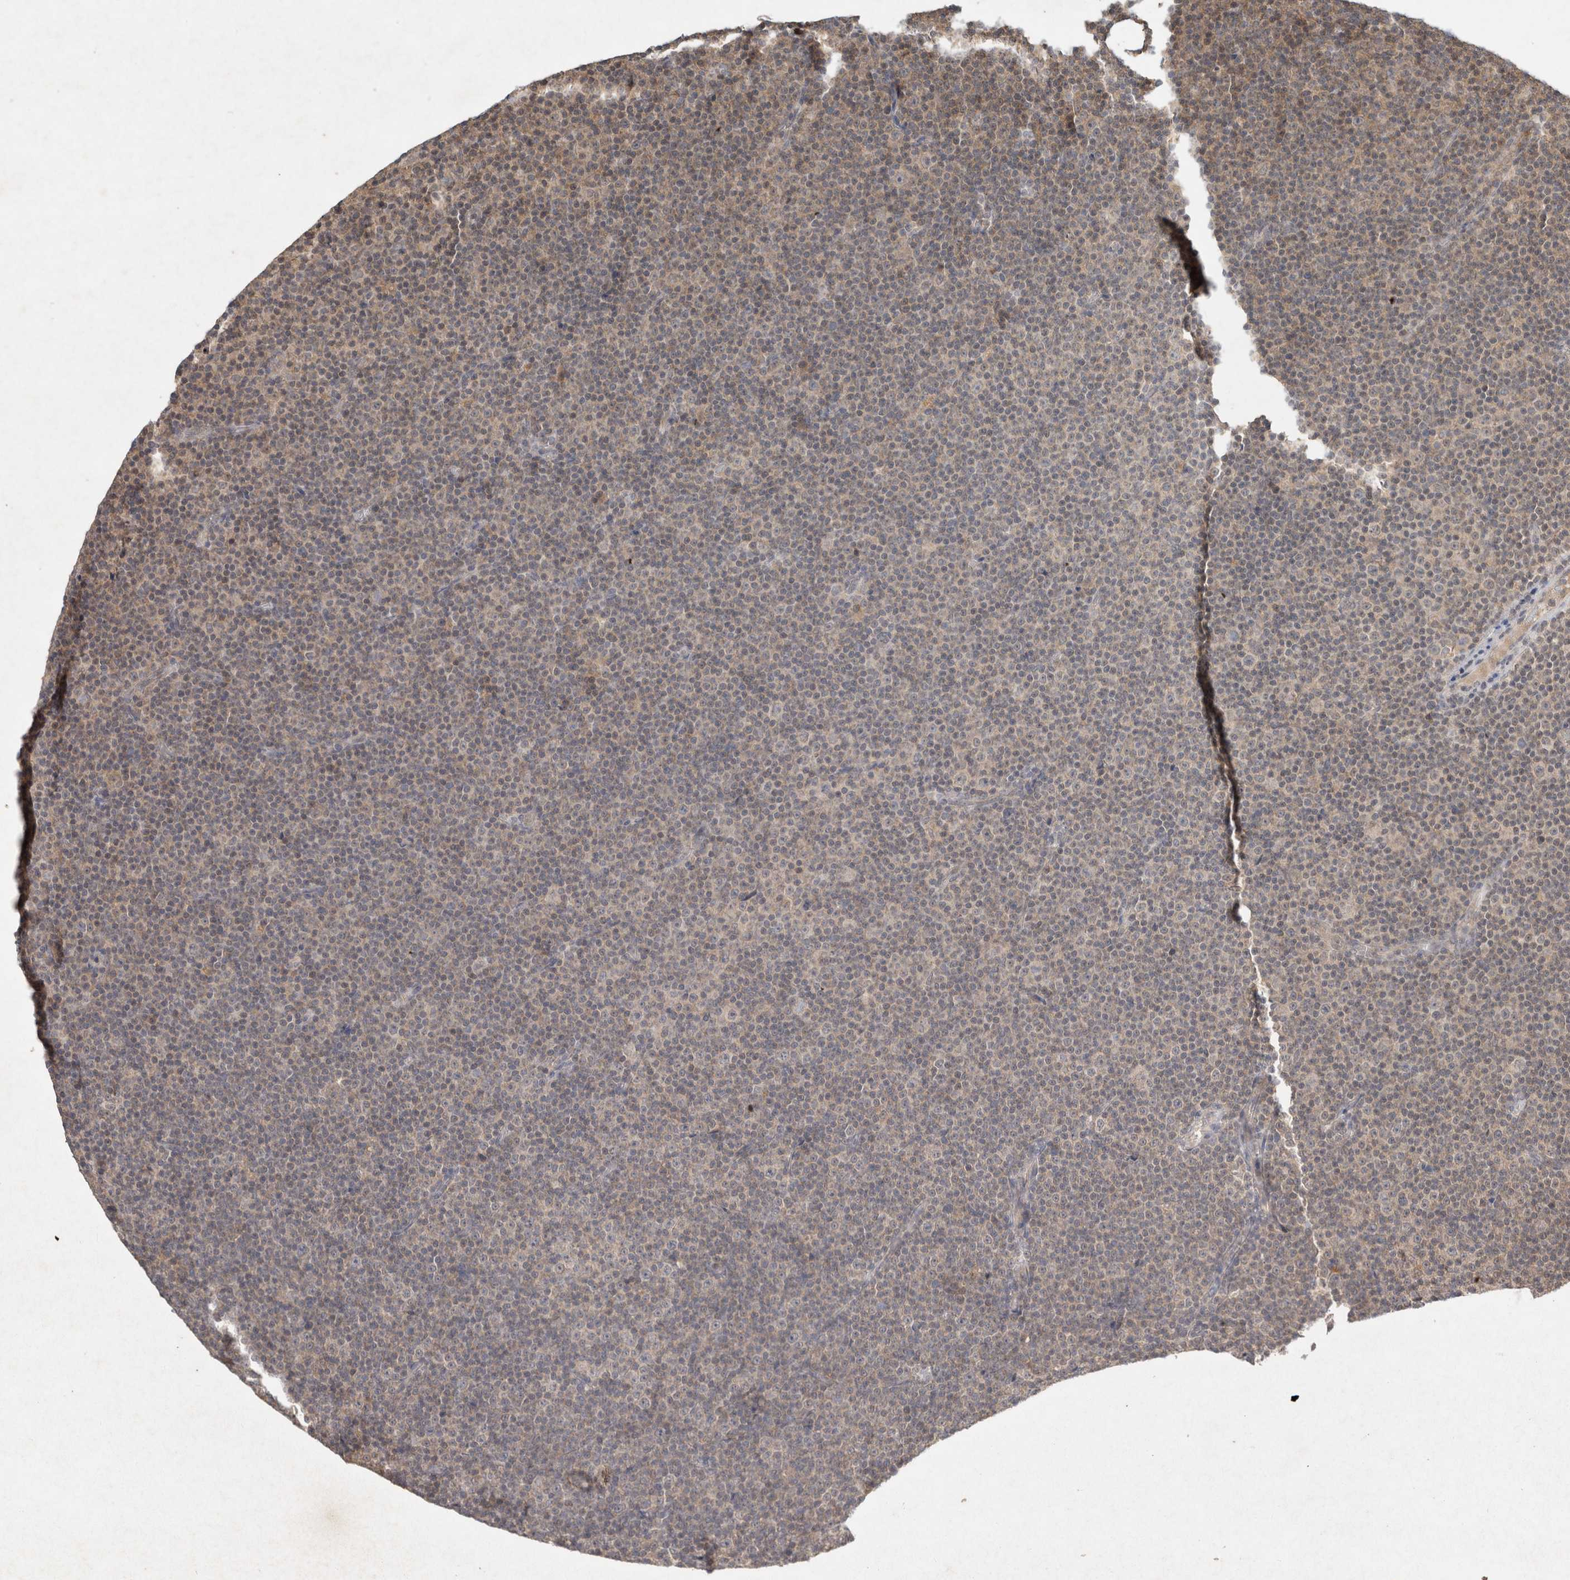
{"staining": {"intensity": "weak", "quantity": "25%-75%", "location": "cytoplasmic/membranous"}, "tissue": "lymphoma", "cell_type": "Tumor cells", "image_type": "cancer", "snomed": [{"axis": "morphology", "description": "Malignant lymphoma, non-Hodgkin's type, Low grade"}, {"axis": "topography", "description": "Lymph node"}], "caption": "Immunohistochemistry of lymphoma reveals low levels of weak cytoplasmic/membranous staining in about 25%-75% of tumor cells. The staining is performed using DAB (3,3'-diaminobenzidine) brown chromogen to label protein expression. The nuclei are counter-stained blue using hematoxylin.", "gene": "LOXL2", "patient": {"sex": "female", "age": 67}}